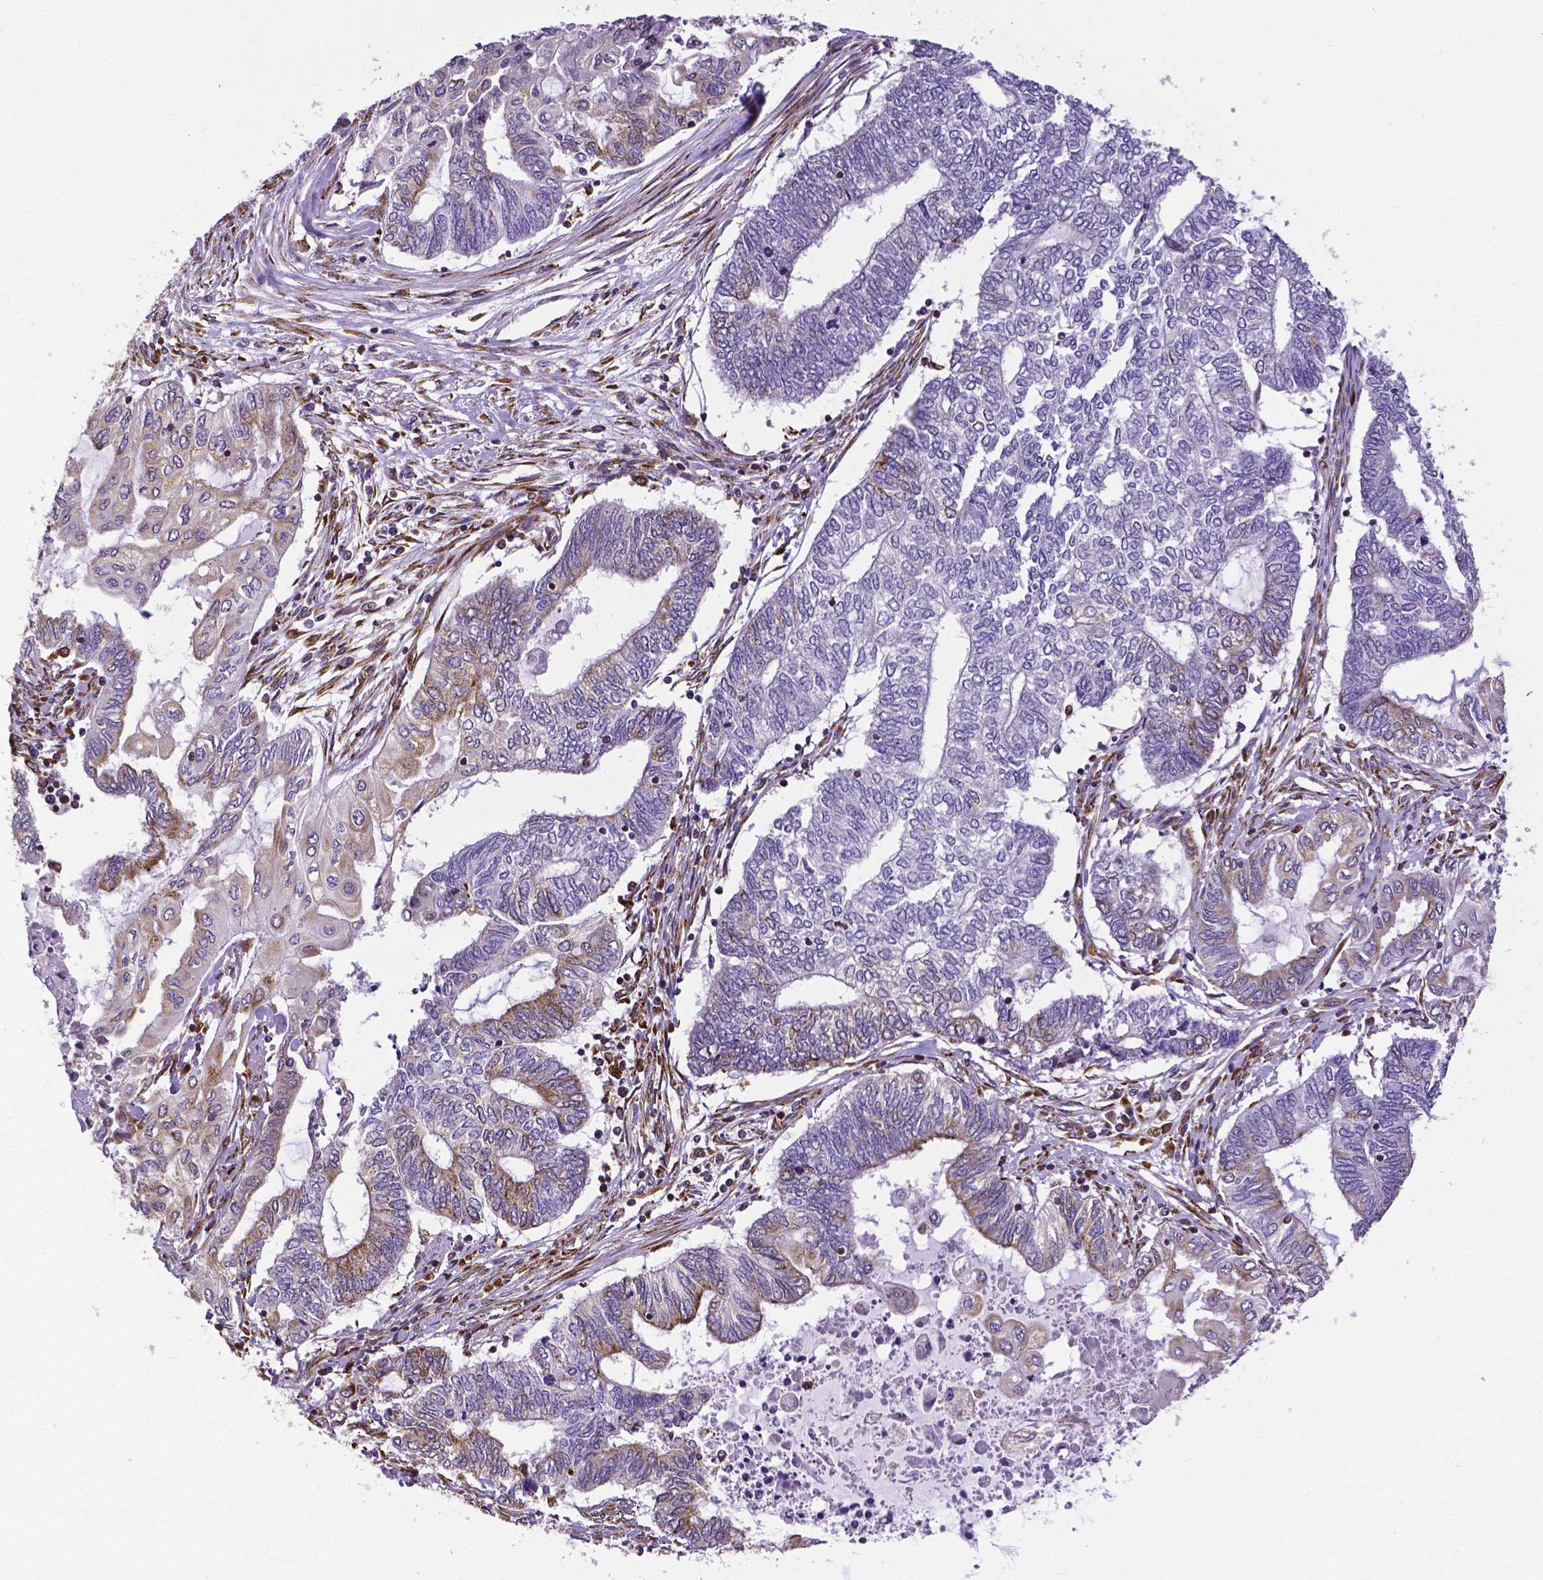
{"staining": {"intensity": "weak", "quantity": "<25%", "location": "cytoplasmic/membranous"}, "tissue": "endometrial cancer", "cell_type": "Tumor cells", "image_type": "cancer", "snomed": [{"axis": "morphology", "description": "Adenocarcinoma, NOS"}, {"axis": "topography", "description": "Uterus"}, {"axis": "topography", "description": "Endometrium"}], "caption": "IHC micrograph of endometrial cancer (adenocarcinoma) stained for a protein (brown), which reveals no expression in tumor cells.", "gene": "MTDH", "patient": {"sex": "female", "age": 70}}